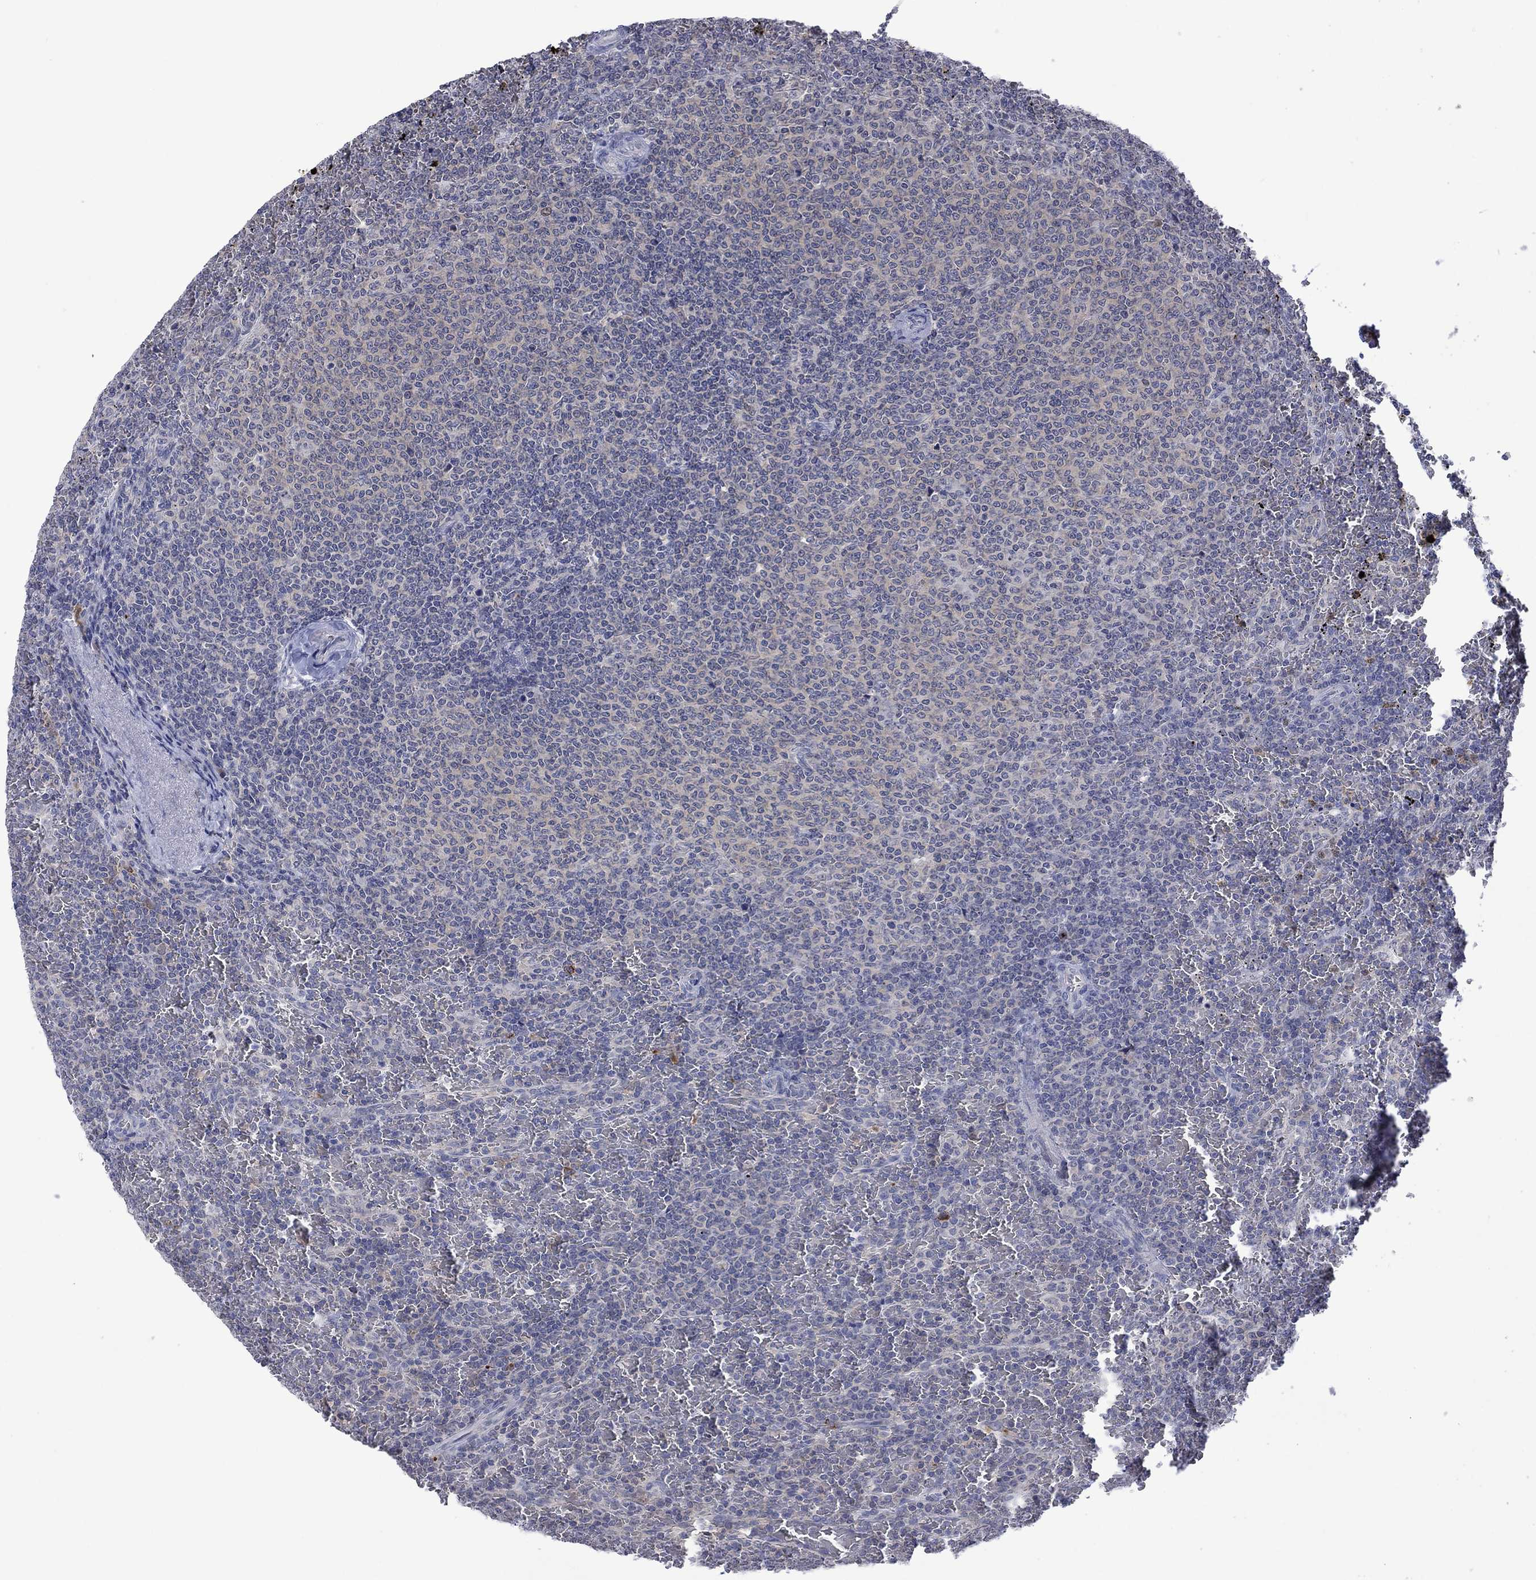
{"staining": {"intensity": "negative", "quantity": "none", "location": "none"}, "tissue": "lymphoma", "cell_type": "Tumor cells", "image_type": "cancer", "snomed": [{"axis": "morphology", "description": "Malignant lymphoma, non-Hodgkin's type, Low grade"}, {"axis": "topography", "description": "Spleen"}], "caption": "An image of human malignant lymphoma, non-Hodgkin's type (low-grade) is negative for staining in tumor cells.", "gene": "AGL", "patient": {"sex": "female", "age": 77}}